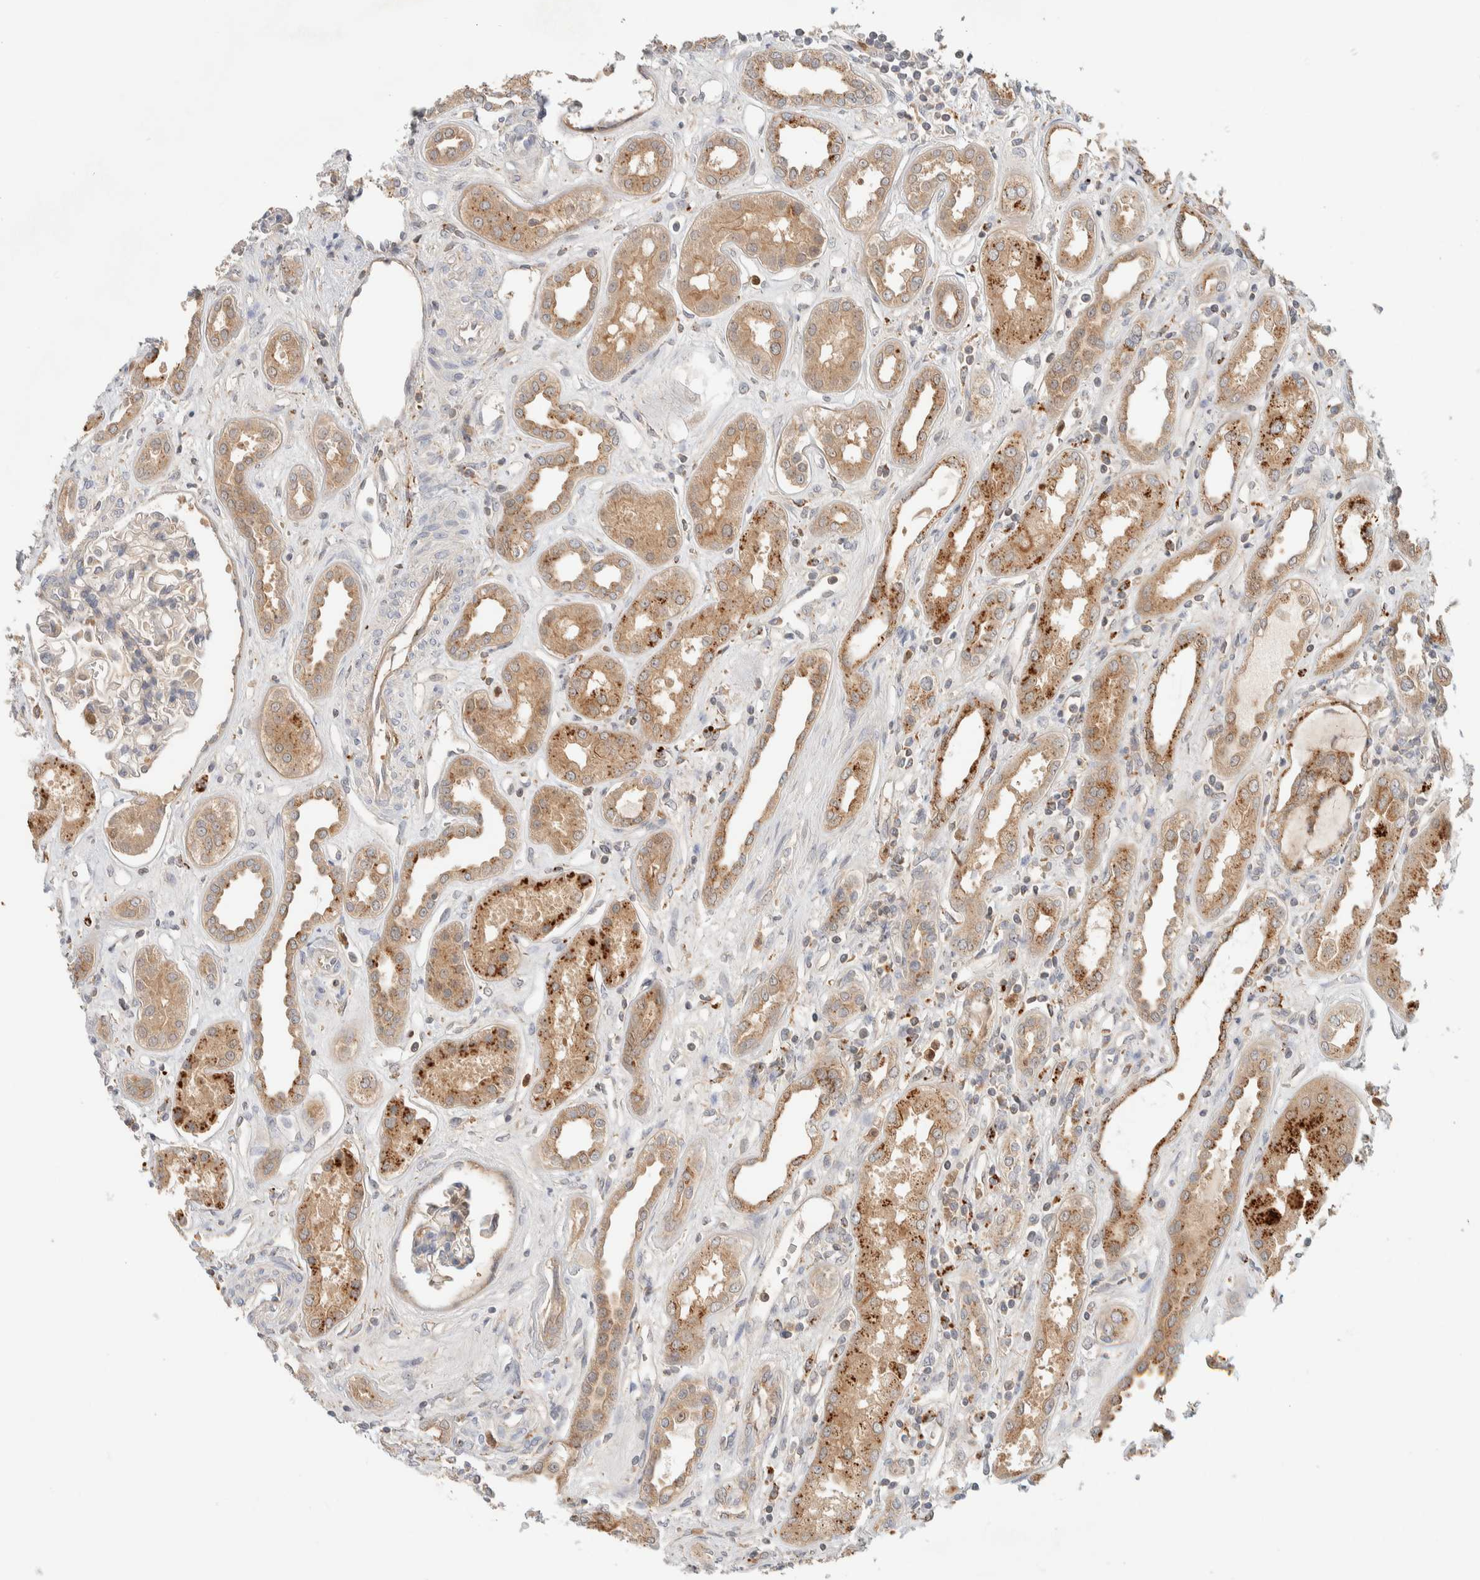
{"staining": {"intensity": "moderate", "quantity": "<25%", "location": "cytoplasmic/membranous"}, "tissue": "kidney", "cell_type": "Cells in glomeruli", "image_type": "normal", "snomed": [{"axis": "morphology", "description": "Normal tissue, NOS"}, {"axis": "topography", "description": "Kidney"}], "caption": "Protein expression analysis of benign kidney shows moderate cytoplasmic/membranous positivity in approximately <25% of cells in glomeruli.", "gene": "GCLM", "patient": {"sex": "male", "age": 59}}